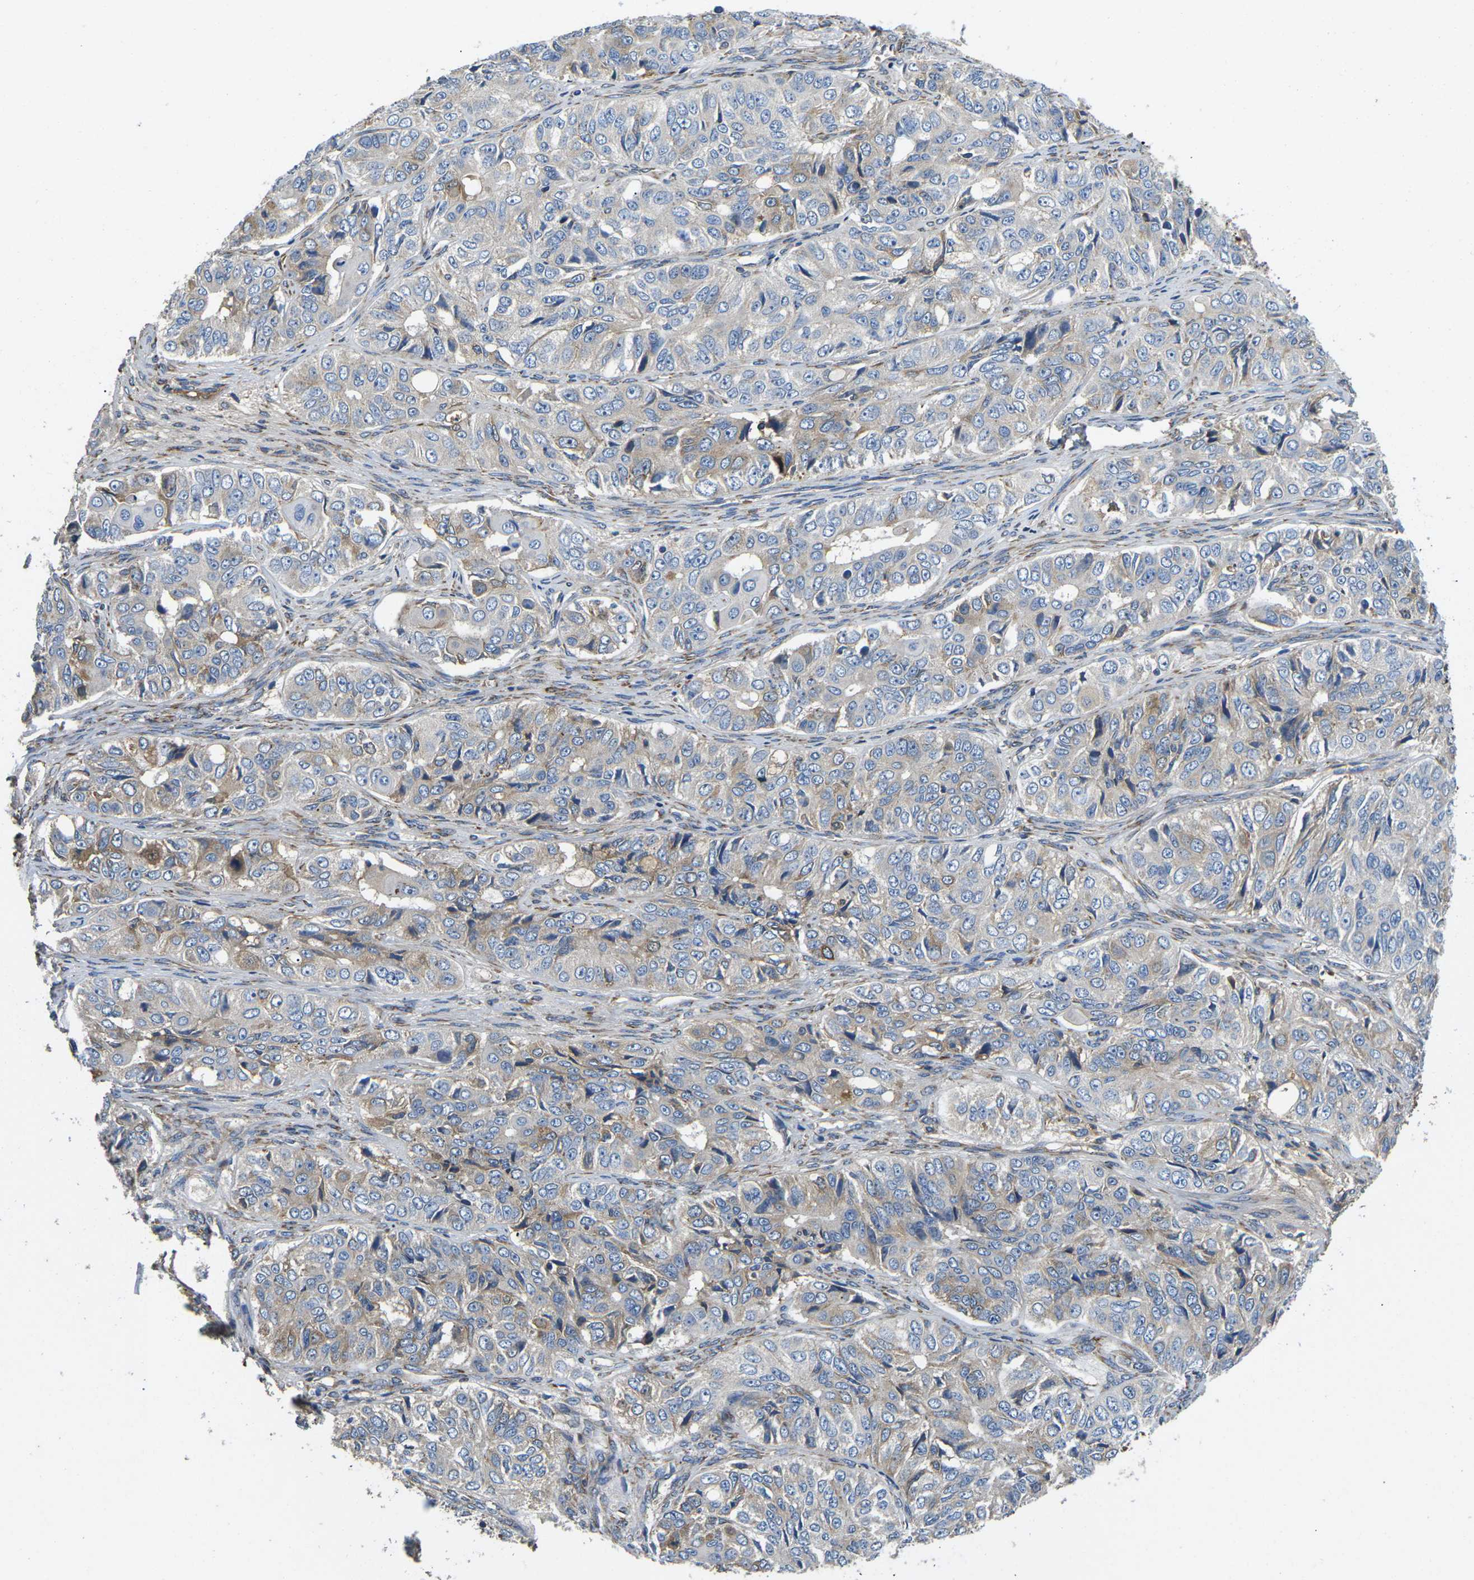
{"staining": {"intensity": "weak", "quantity": "25%-75%", "location": "cytoplasmic/membranous"}, "tissue": "ovarian cancer", "cell_type": "Tumor cells", "image_type": "cancer", "snomed": [{"axis": "morphology", "description": "Carcinoma, endometroid"}, {"axis": "topography", "description": "Ovary"}], "caption": "A histopathology image of ovarian cancer (endometroid carcinoma) stained for a protein demonstrates weak cytoplasmic/membranous brown staining in tumor cells. (DAB IHC with brightfield microscopy, high magnification).", "gene": "PDZD8", "patient": {"sex": "female", "age": 51}}